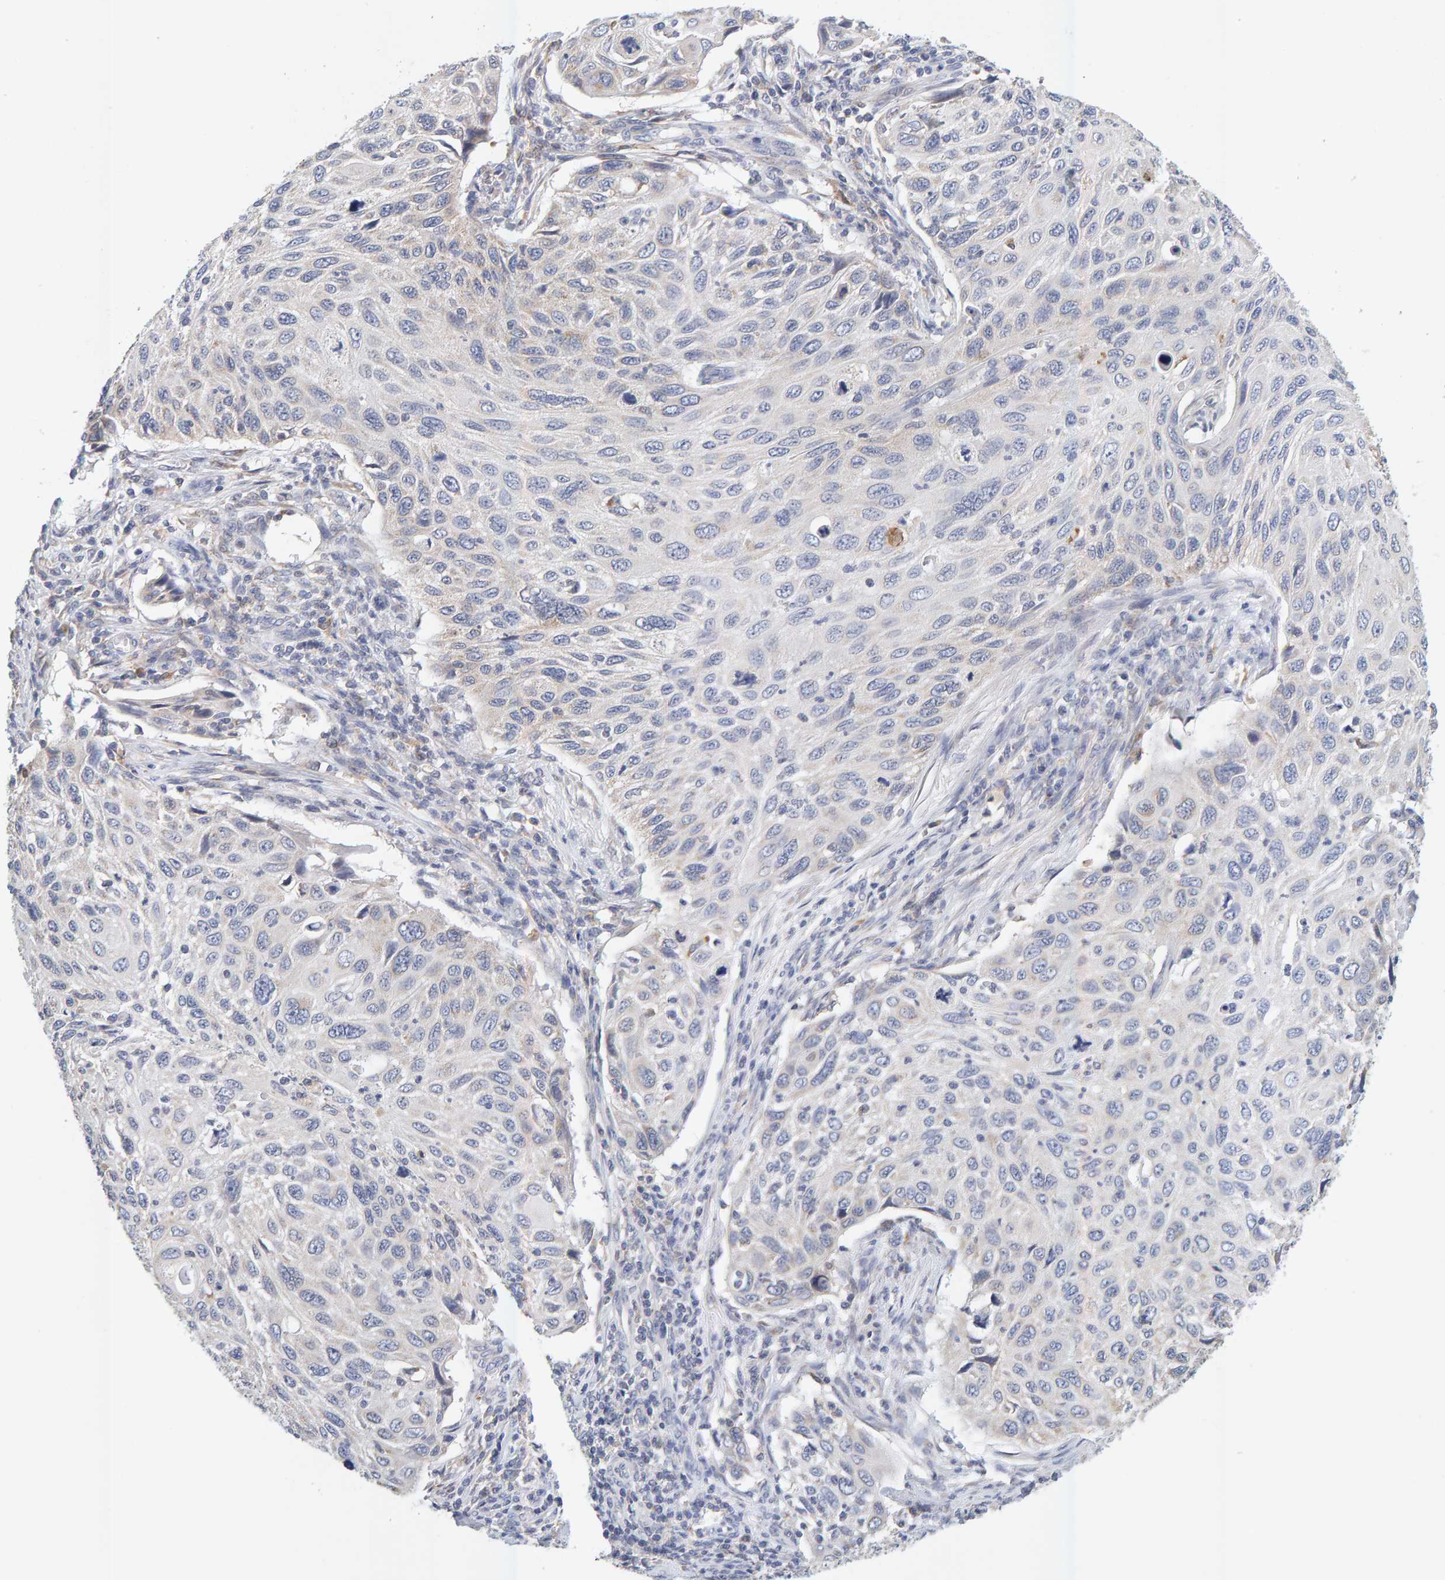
{"staining": {"intensity": "negative", "quantity": "none", "location": "none"}, "tissue": "cervical cancer", "cell_type": "Tumor cells", "image_type": "cancer", "snomed": [{"axis": "morphology", "description": "Squamous cell carcinoma, NOS"}, {"axis": "topography", "description": "Cervix"}], "caption": "Tumor cells show no significant expression in squamous cell carcinoma (cervical).", "gene": "SGPL1", "patient": {"sex": "female", "age": 70}}